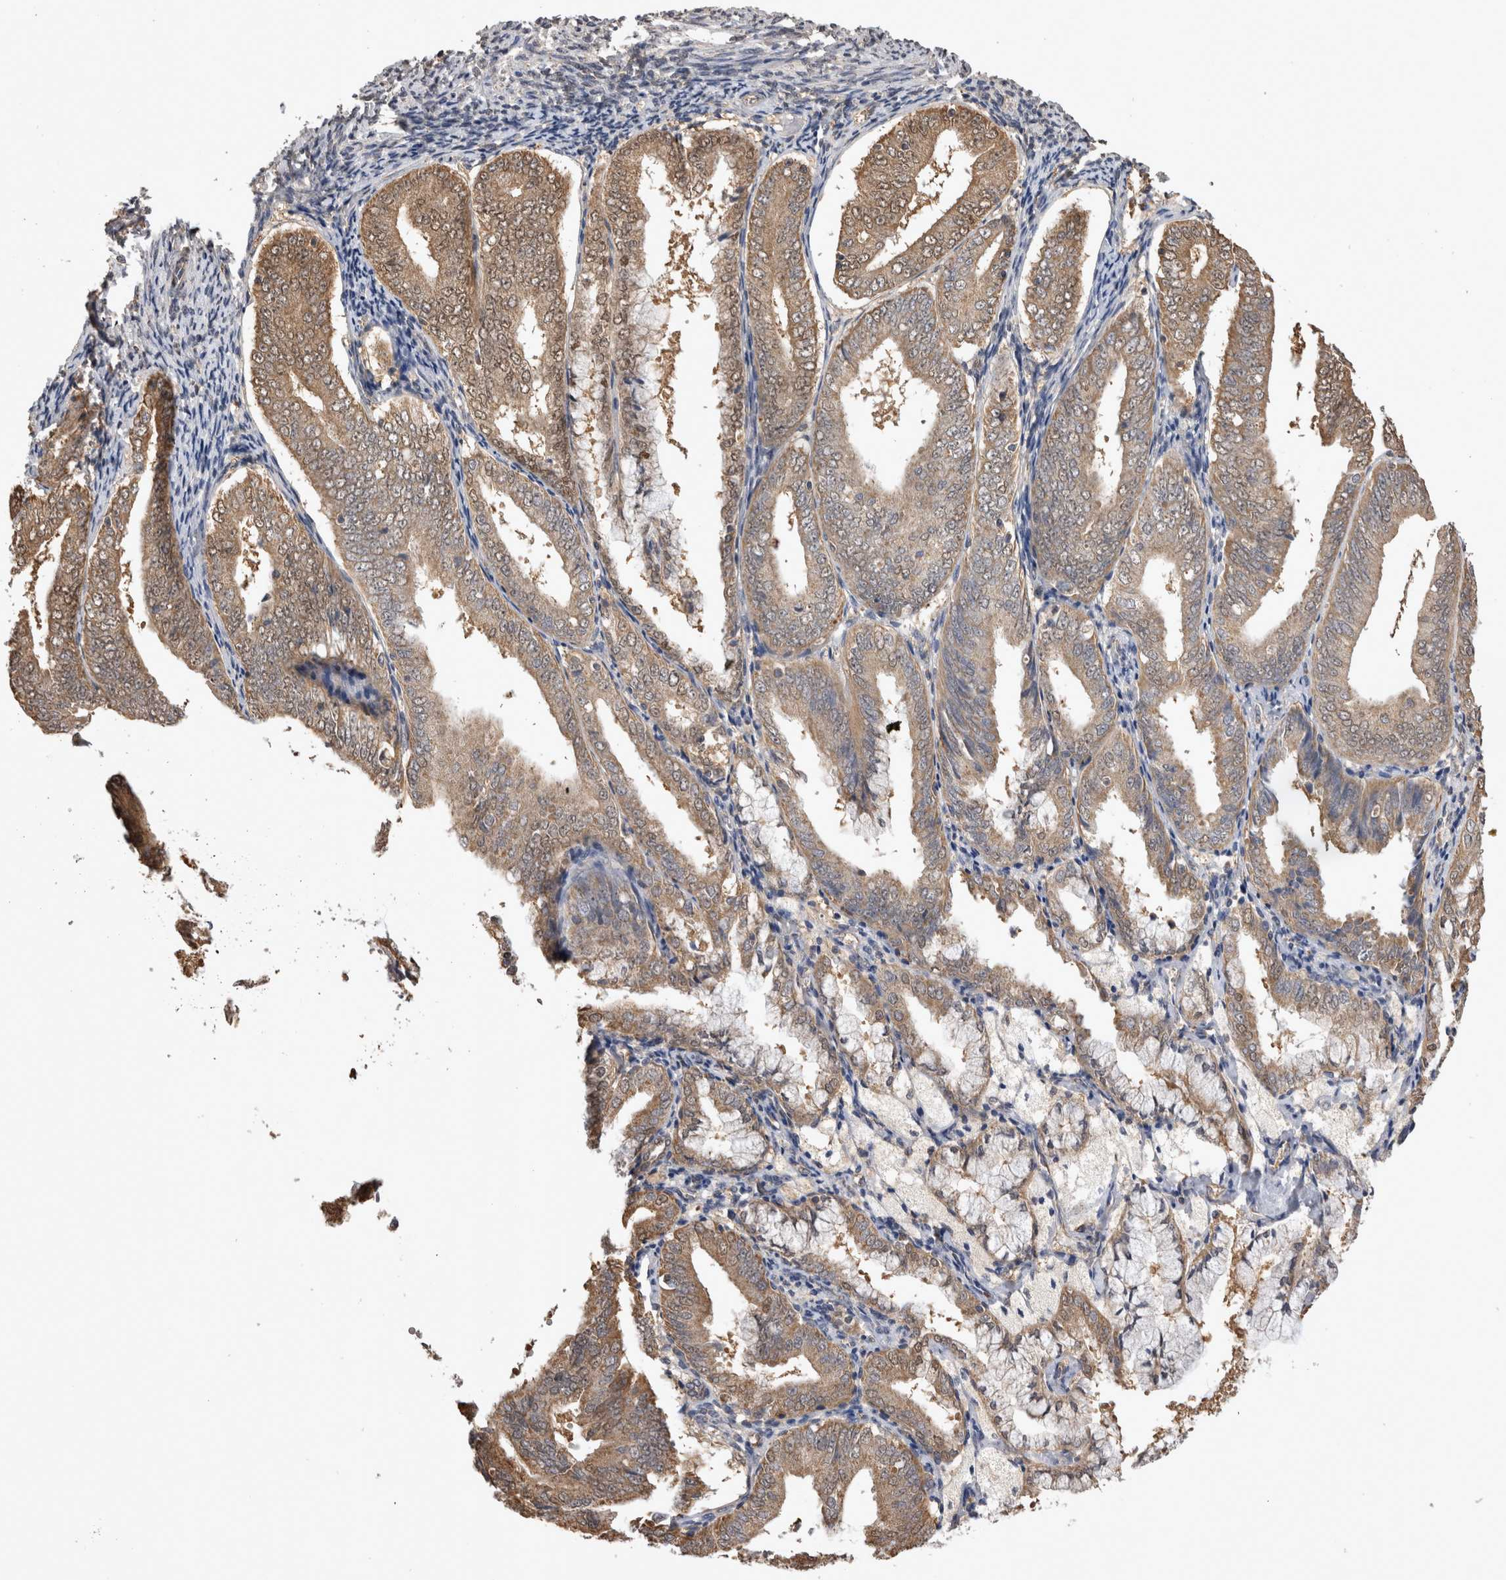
{"staining": {"intensity": "weak", "quantity": "25%-75%", "location": "cytoplasmic/membranous,nuclear"}, "tissue": "endometrial cancer", "cell_type": "Tumor cells", "image_type": "cancer", "snomed": [{"axis": "morphology", "description": "Adenocarcinoma, NOS"}, {"axis": "topography", "description": "Endometrium"}], "caption": "Human endometrial adenocarcinoma stained with a brown dye reveals weak cytoplasmic/membranous and nuclear positive positivity in about 25%-75% of tumor cells.", "gene": "PREP", "patient": {"sex": "female", "age": 63}}